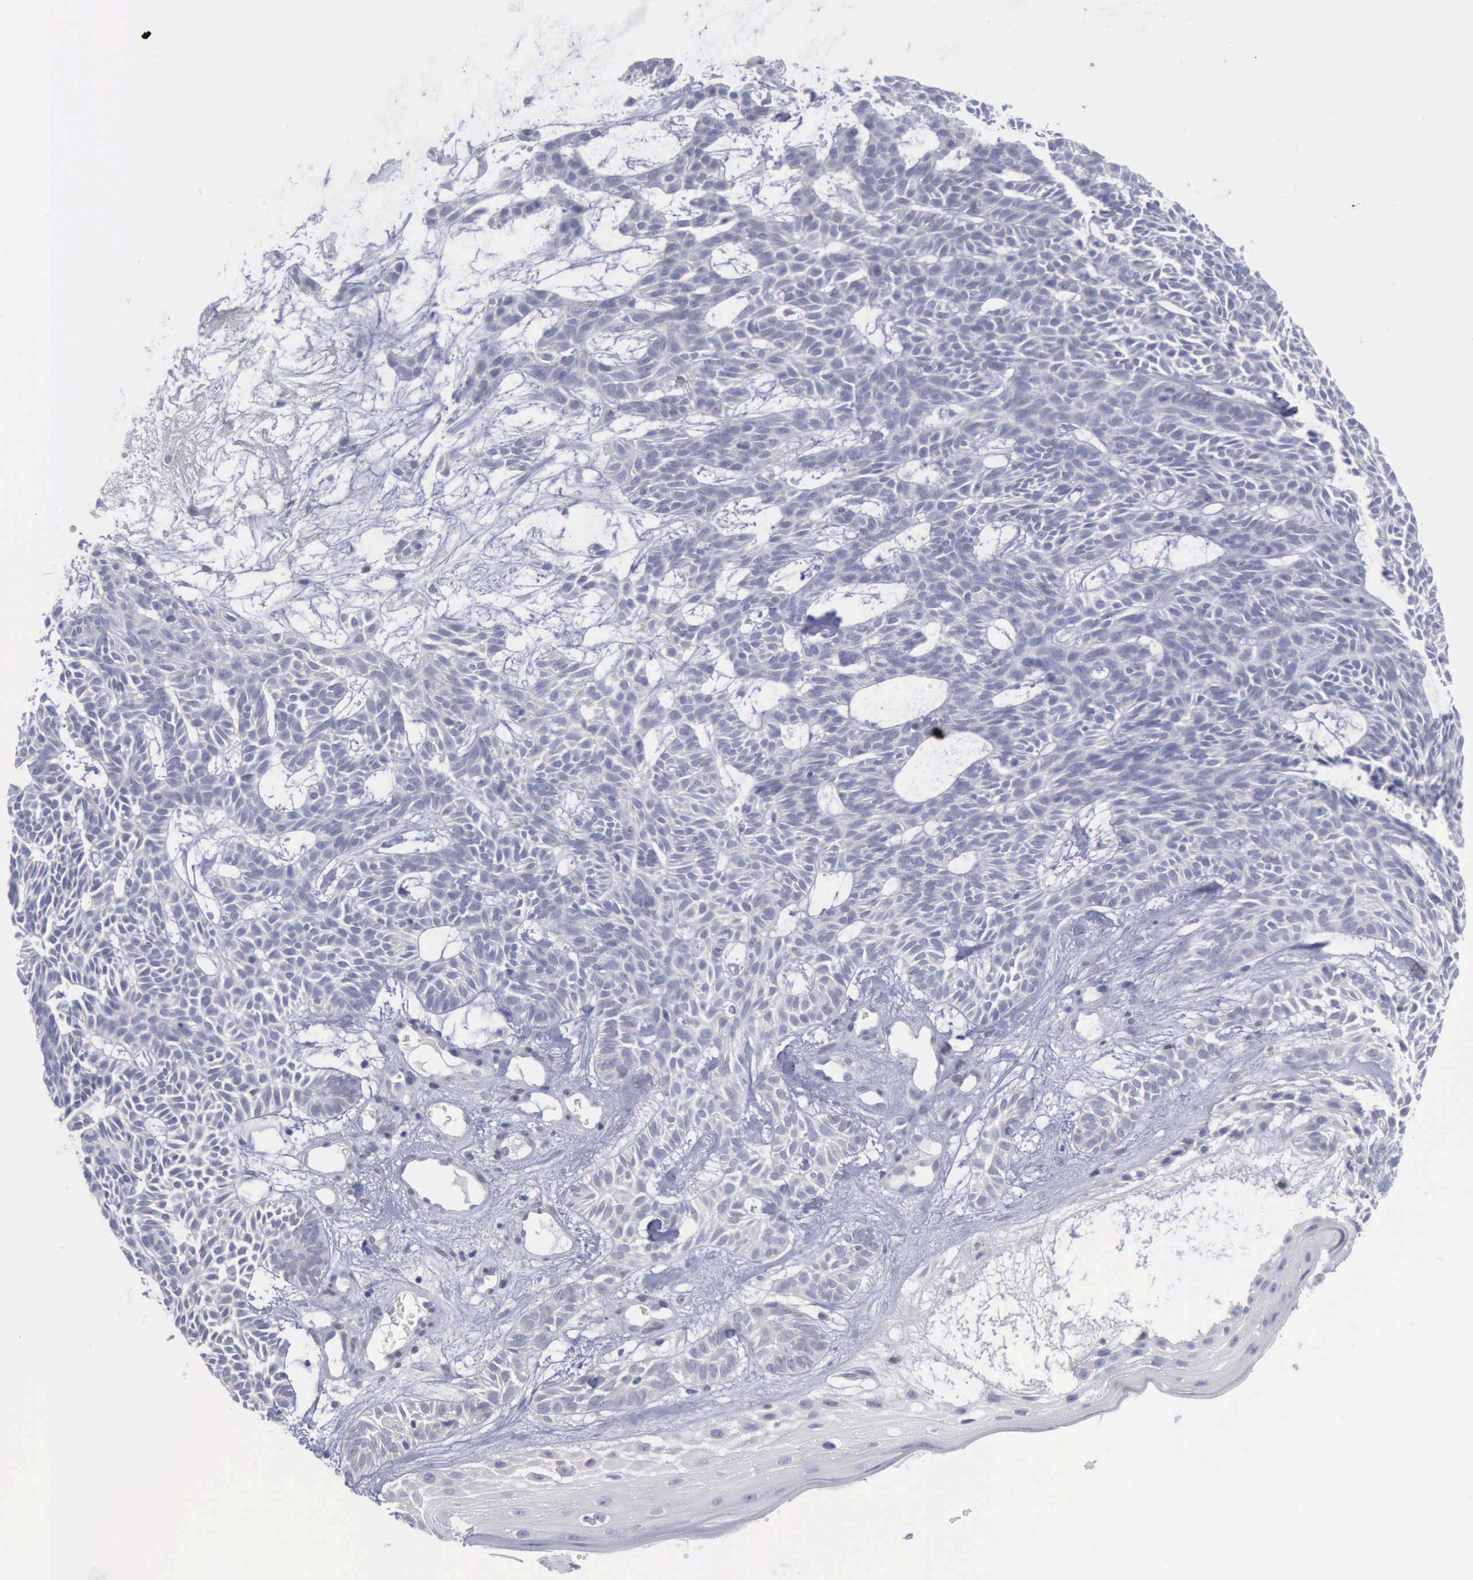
{"staining": {"intensity": "negative", "quantity": "none", "location": "none"}, "tissue": "skin cancer", "cell_type": "Tumor cells", "image_type": "cancer", "snomed": [{"axis": "morphology", "description": "Basal cell carcinoma"}, {"axis": "topography", "description": "Skin"}], "caption": "Image shows no significant protein staining in tumor cells of basal cell carcinoma (skin). (Brightfield microscopy of DAB immunohistochemistry at high magnification).", "gene": "SATB2", "patient": {"sex": "male", "age": 75}}